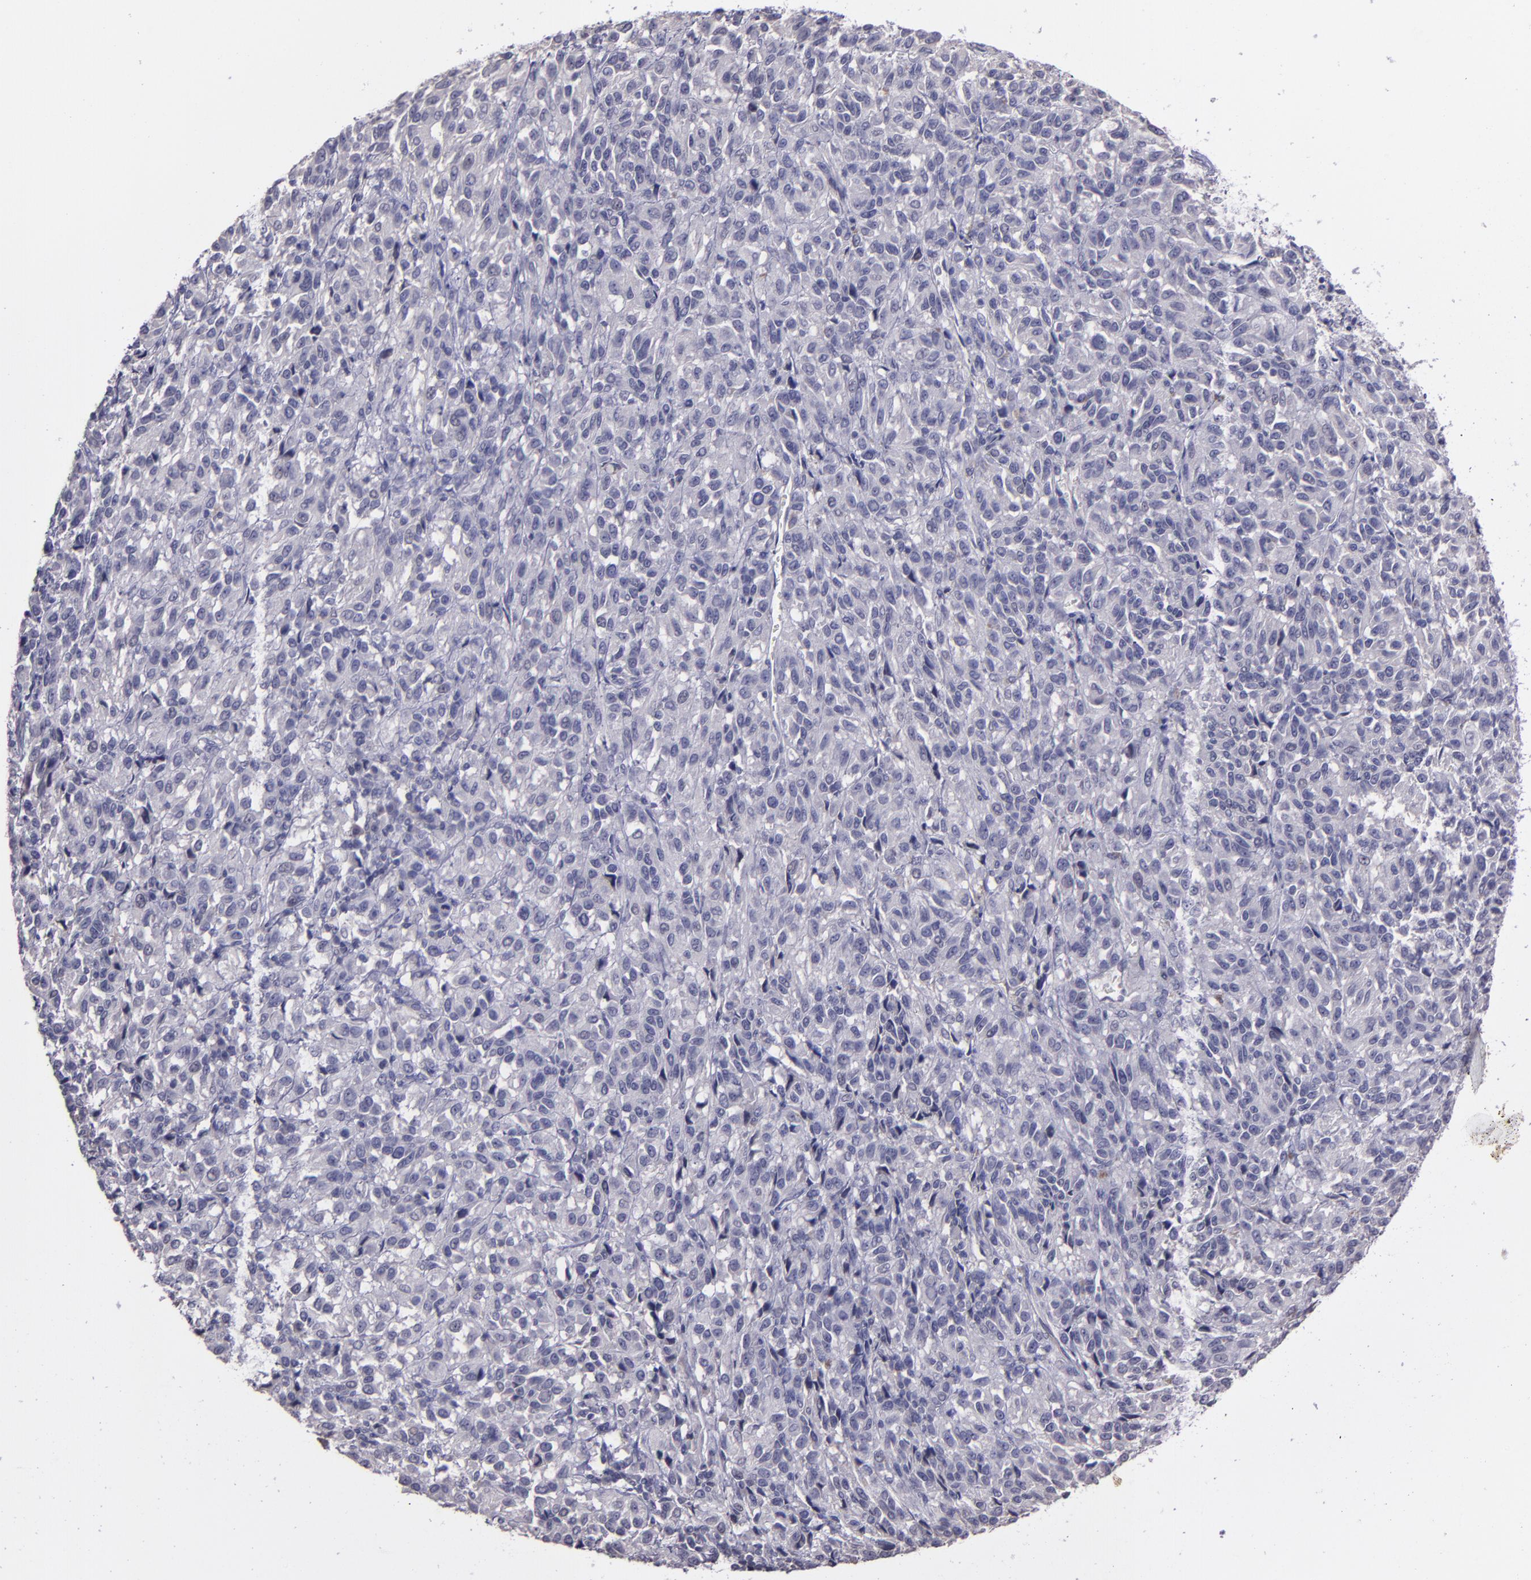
{"staining": {"intensity": "negative", "quantity": "none", "location": "none"}, "tissue": "melanoma", "cell_type": "Tumor cells", "image_type": "cancer", "snomed": [{"axis": "morphology", "description": "Malignant melanoma, Metastatic site"}, {"axis": "topography", "description": "Lung"}], "caption": "An IHC photomicrograph of malignant melanoma (metastatic site) is shown. There is no staining in tumor cells of malignant melanoma (metastatic site).", "gene": "MASP1", "patient": {"sex": "male", "age": 64}}